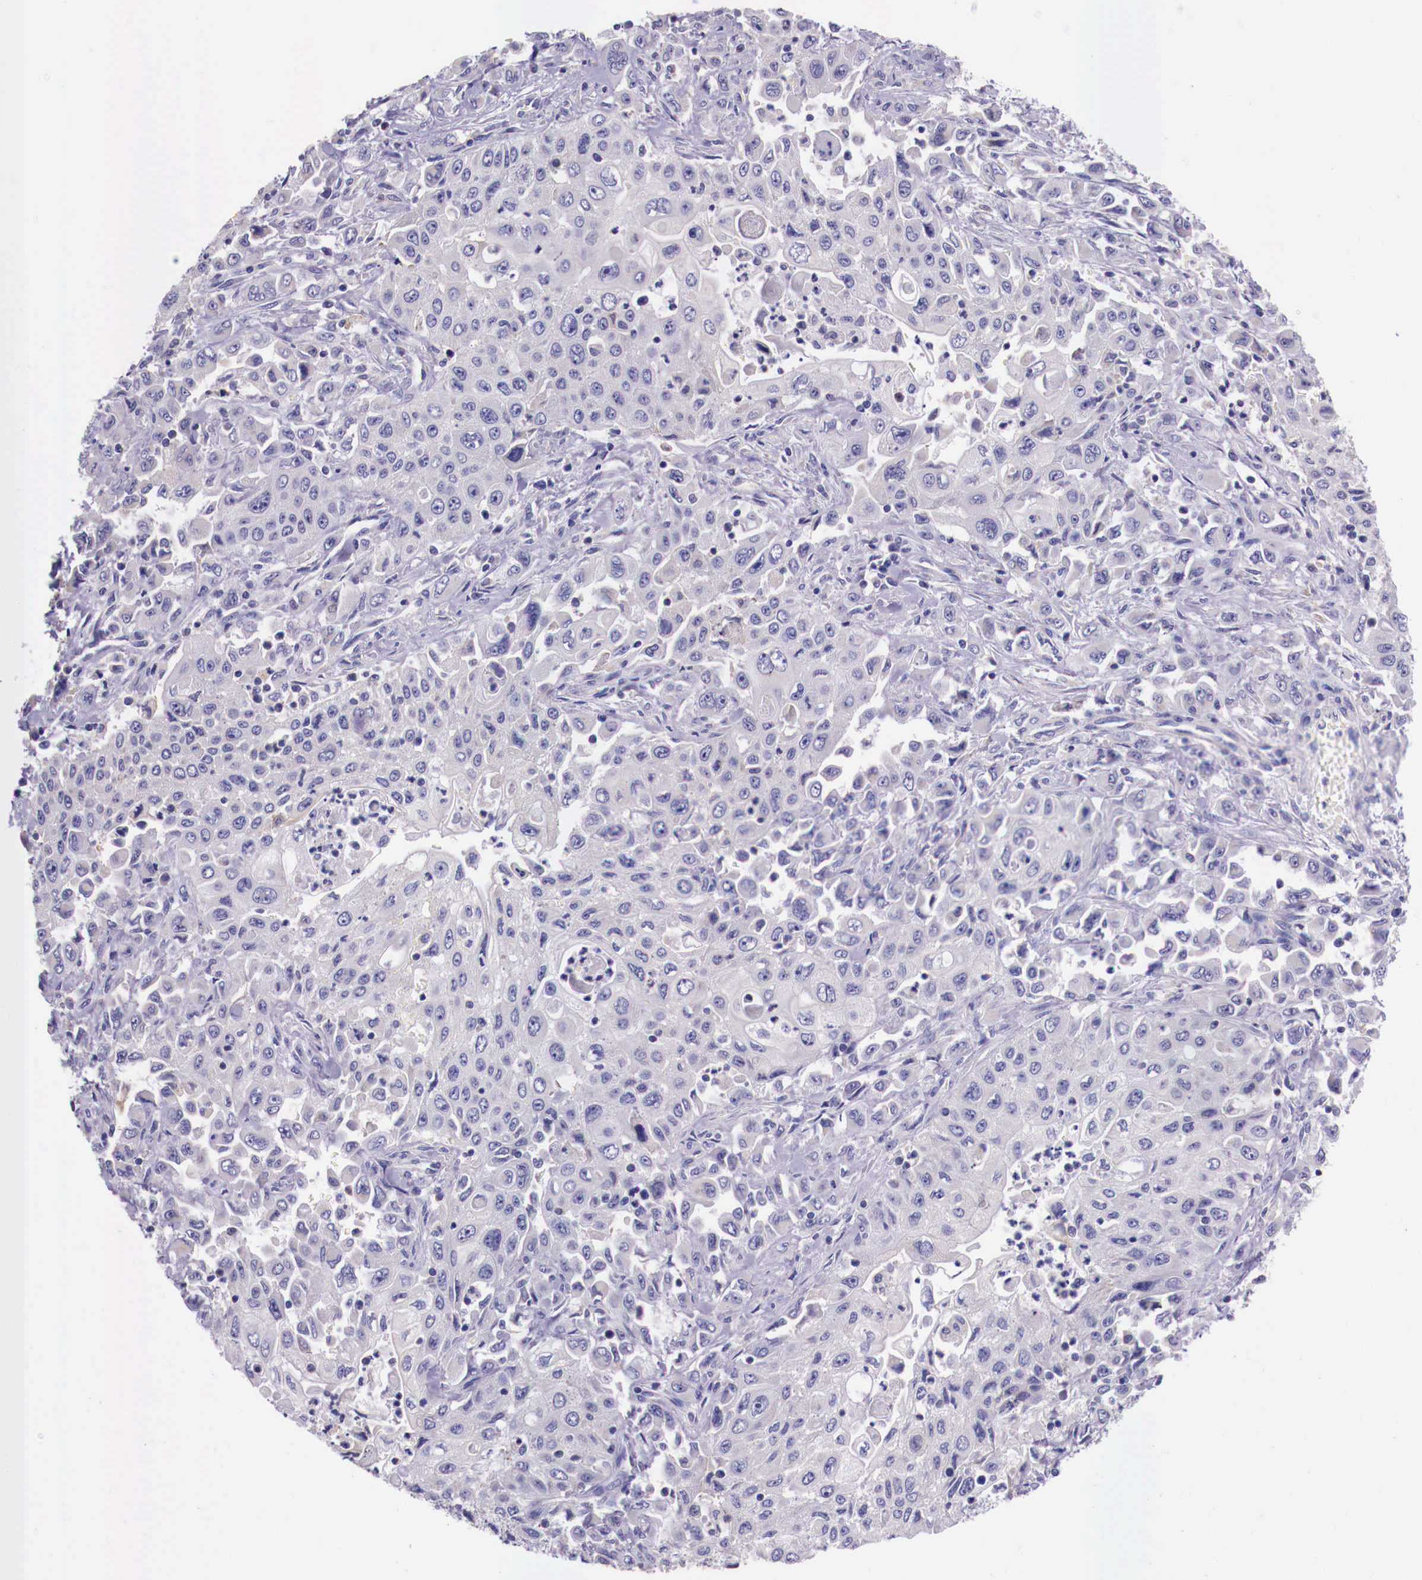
{"staining": {"intensity": "negative", "quantity": "none", "location": "none"}, "tissue": "pancreatic cancer", "cell_type": "Tumor cells", "image_type": "cancer", "snomed": [{"axis": "morphology", "description": "Adenocarcinoma, NOS"}, {"axis": "topography", "description": "Pancreas"}], "caption": "Human pancreatic adenocarcinoma stained for a protein using IHC exhibits no staining in tumor cells.", "gene": "GRIPAP1", "patient": {"sex": "male", "age": 70}}